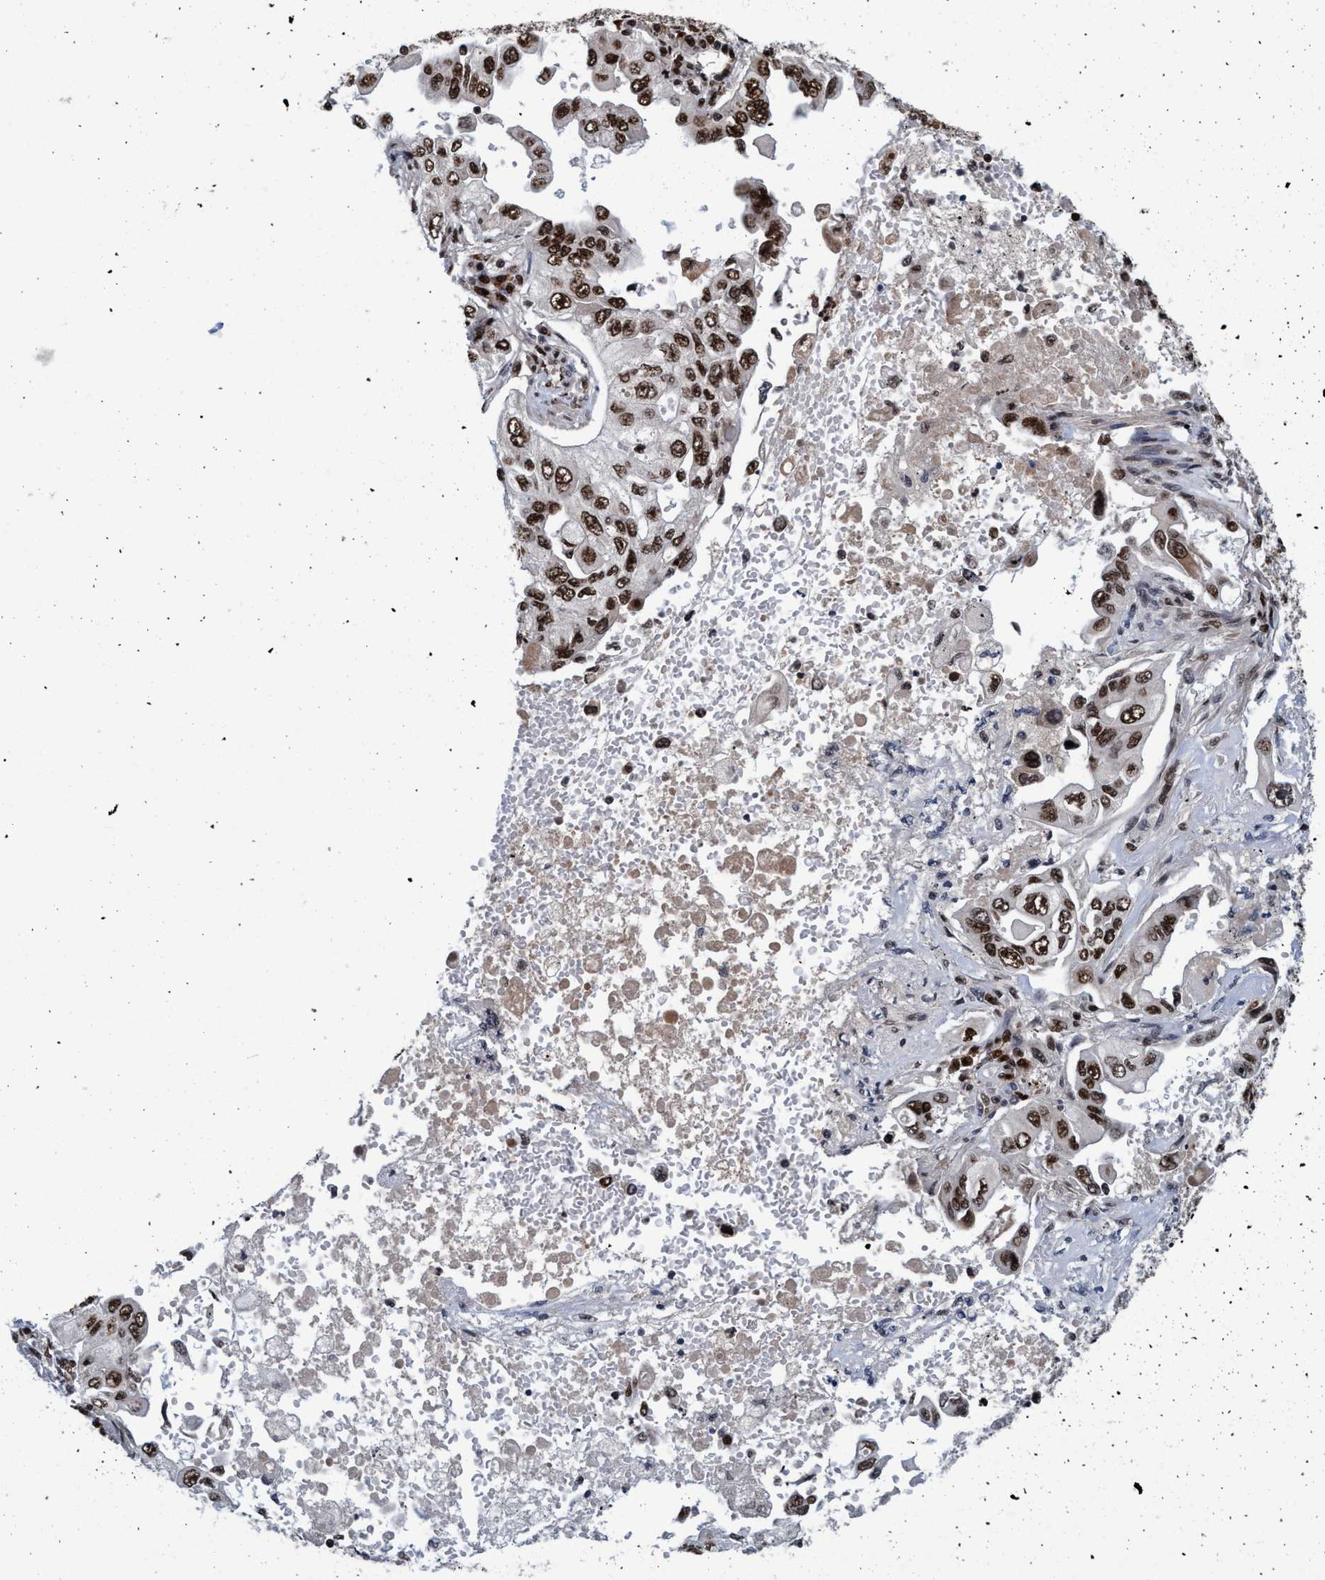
{"staining": {"intensity": "strong", "quantity": ">75%", "location": "nuclear"}, "tissue": "lung cancer", "cell_type": "Tumor cells", "image_type": "cancer", "snomed": [{"axis": "morphology", "description": "Adenocarcinoma, NOS"}, {"axis": "topography", "description": "Lung"}], "caption": "Brown immunohistochemical staining in adenocarcinoma (lung) reveals strong nuclear expression in approximately >75% of tumor cells.", "gene": "TOPBP1", "patient": {"sex": "male", "age": 84}}